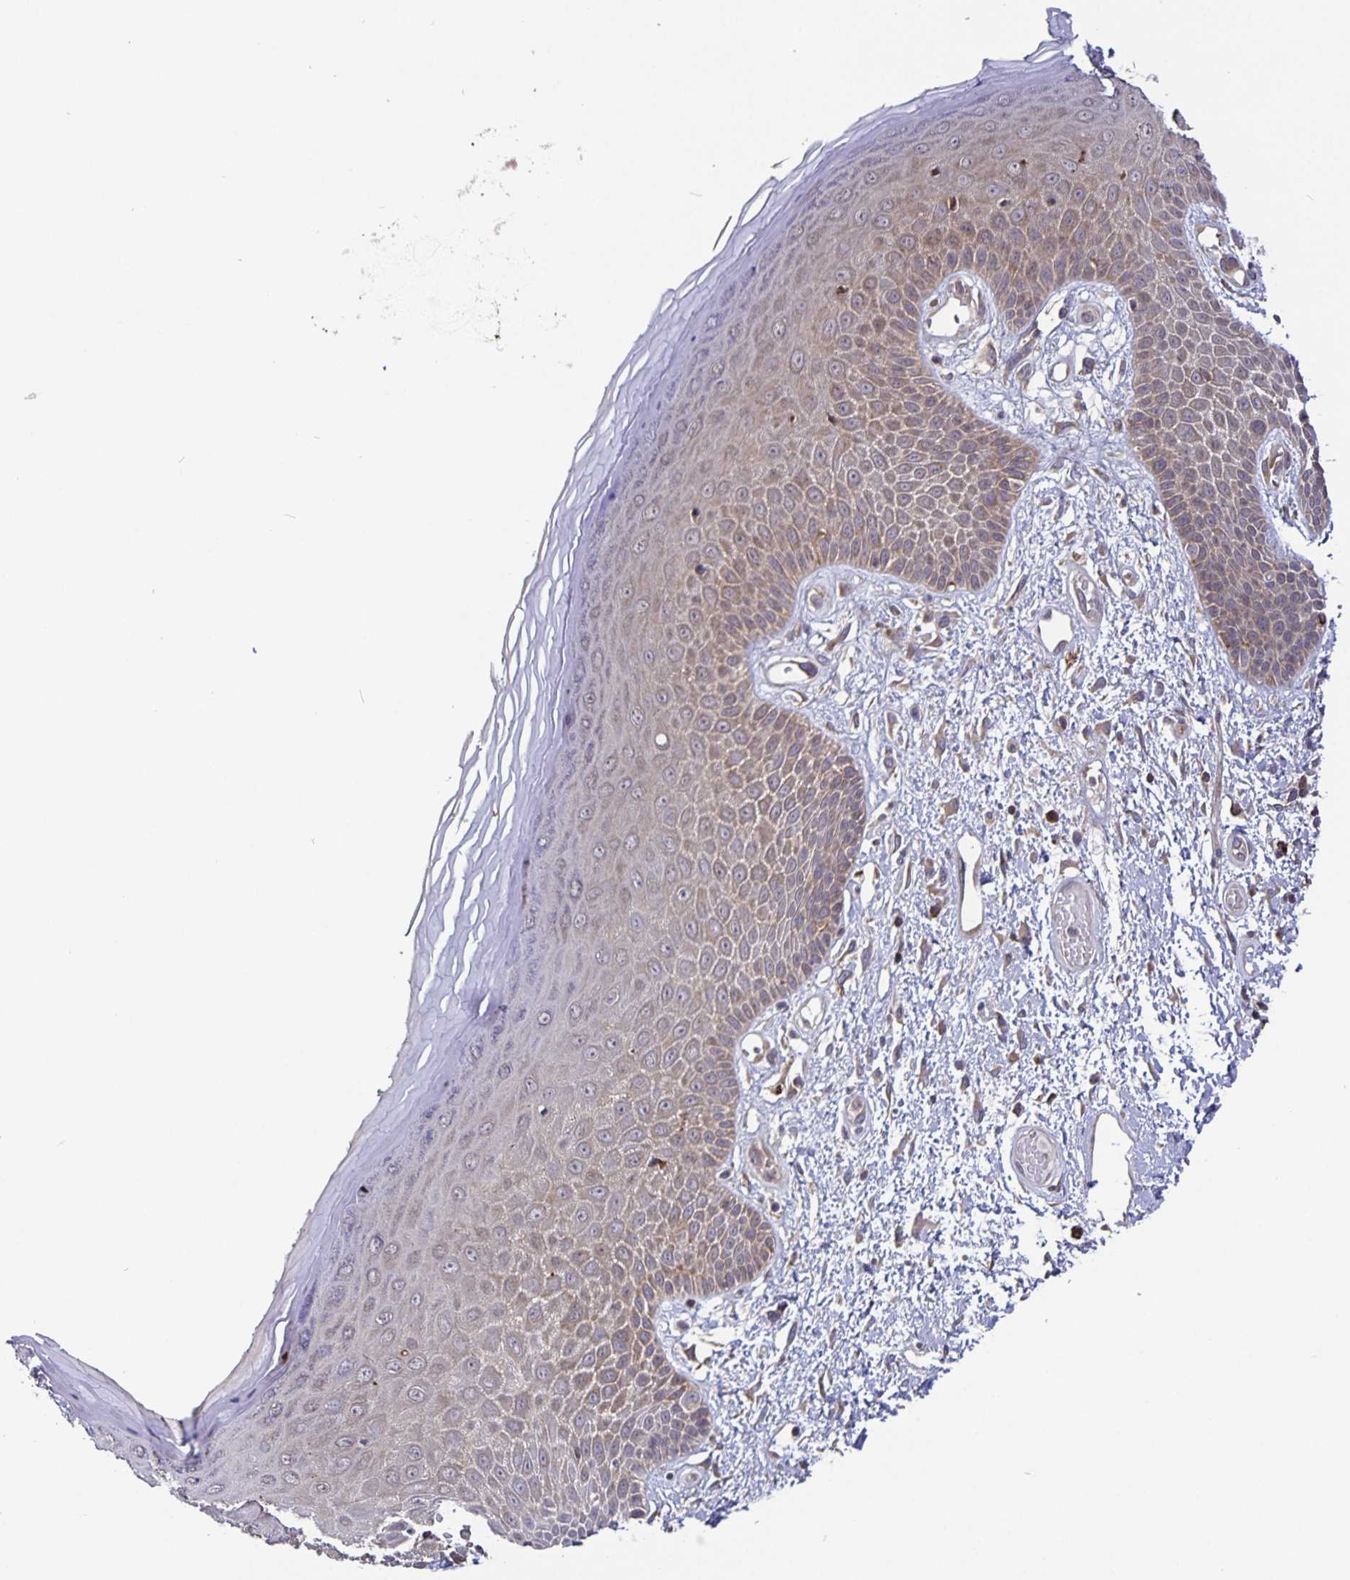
{"staining": {"intensity": "weak", "quantity": "25%-75%", "location": "cytoplasmic/membranous"}, "tissue": "skin", "cell_type": "Epidermal cells", "image_type": "normal", "snomed": [{"axis": "morphology", "description": "Normal tissue, NOS"}, {"axis": "topography", "description": "Anal"}, {"axis": "topography", "description": "Peripheral nerve tissue"}], "caption": "Brown immunohistochemical staining in benign human skin shows weak cytoplasmic/membranous expression in approximately 25%-75% of epidermal cells. (brown staining indicates protein expression, while blue staining denotes nuclei).", "gene": "FEM1C", "patient": {"sex": "male", "age": 78}}